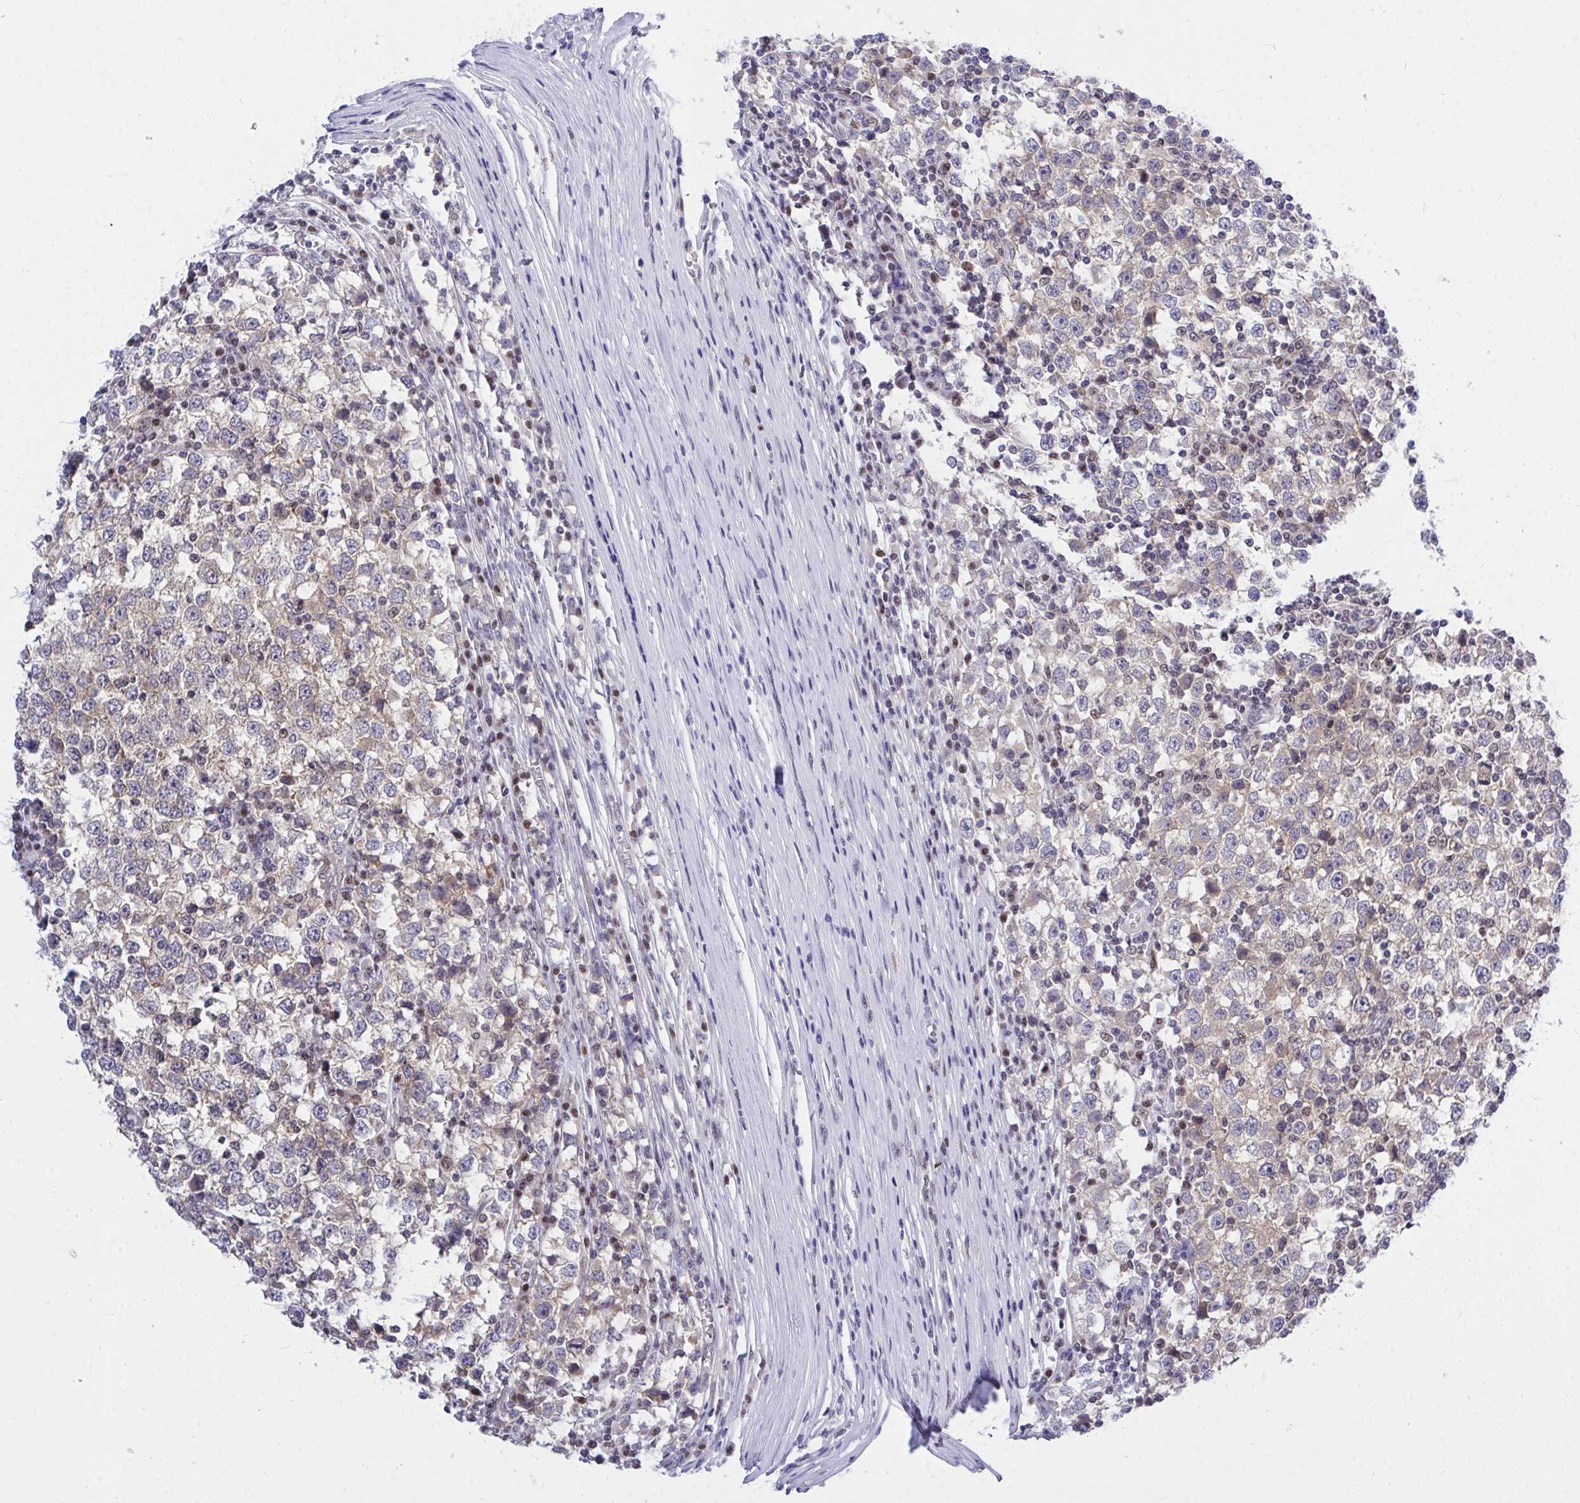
{"staining": {"intensity": "weak", "quantity": ">75%", "location": "cytoplasmic/membranous"}, "tissue": "testis cancer", "cell_type": "Tumor cells", "image_type": "cancer", "snomed": [{"axis": "morphology", "description": "Seminoma, NOS"}, {"axis": "topography", "description": "Testis"}], "caption": "Protein expression by IHC demonstrates weak cytoplasmic/membranous expression in approximately >75% of tumor cells in testis cancer.", "gene": "THOP1", "patient": {"sex": "male", "age": 65}}